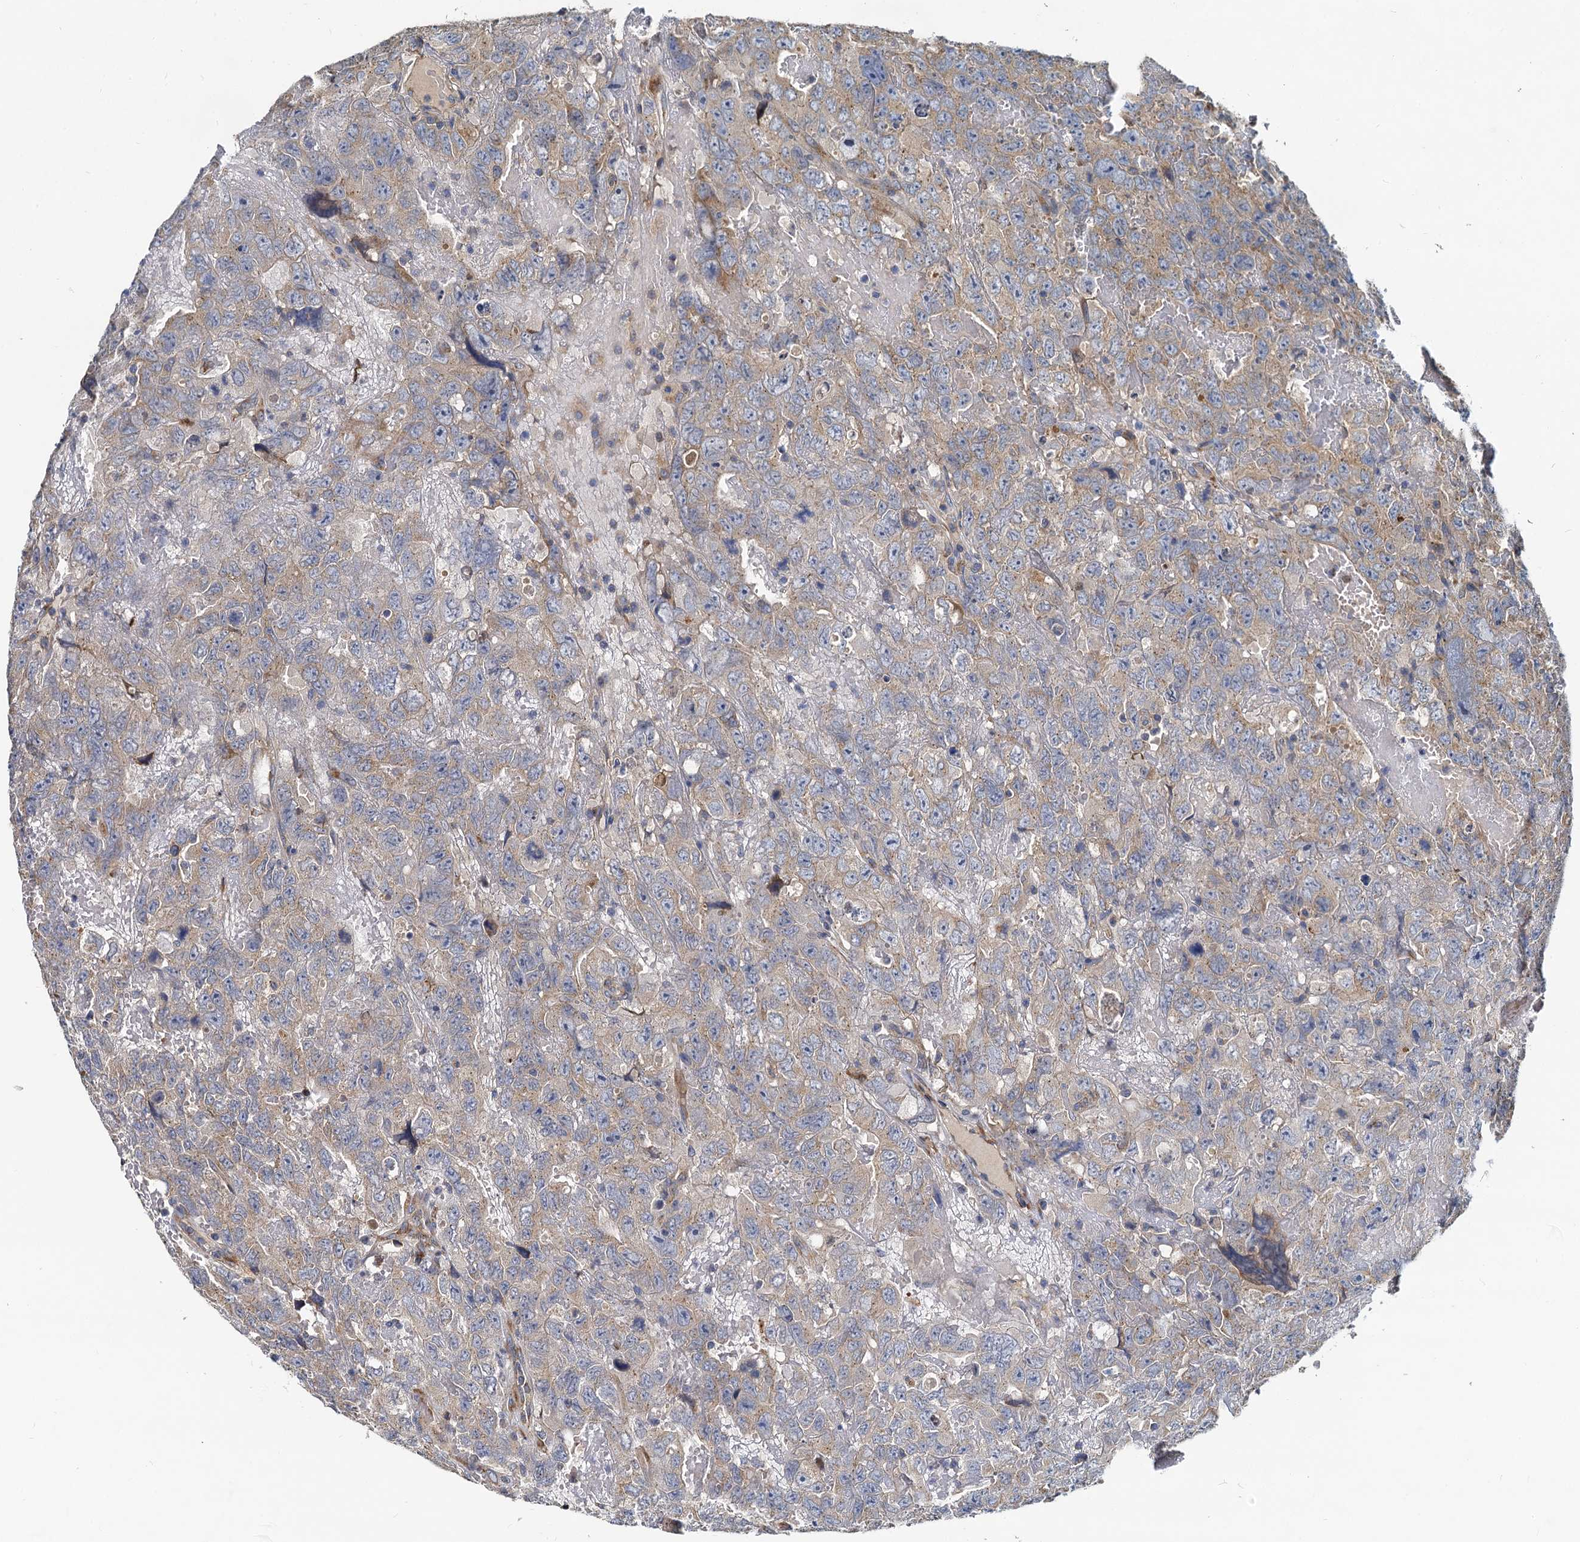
{"staining": {"intensity": "weak", "quantity": "<25%", "location": "cytoplasmic/membranous"}, "tissue": "testis cancer", "cell_type": "Tumor cells", "image_type": "cancer", "snomed": [{"axis": "morphology", "description": "Carcinoma, Embryonal, NOS"}, {"axis": "topography", "description": "Testis"}], "caption": "The photomicrograph exhibits no significant staining in tumor cells of testis embryonal carcinoma. Brightfield microscopy of immunohistochemistry (IHC) stained with DAB (brown) and hematoxylin (blue), captured at high magnification.", "gene": "NKAPD1", "patient": {"sex": "male", "age": 45}}